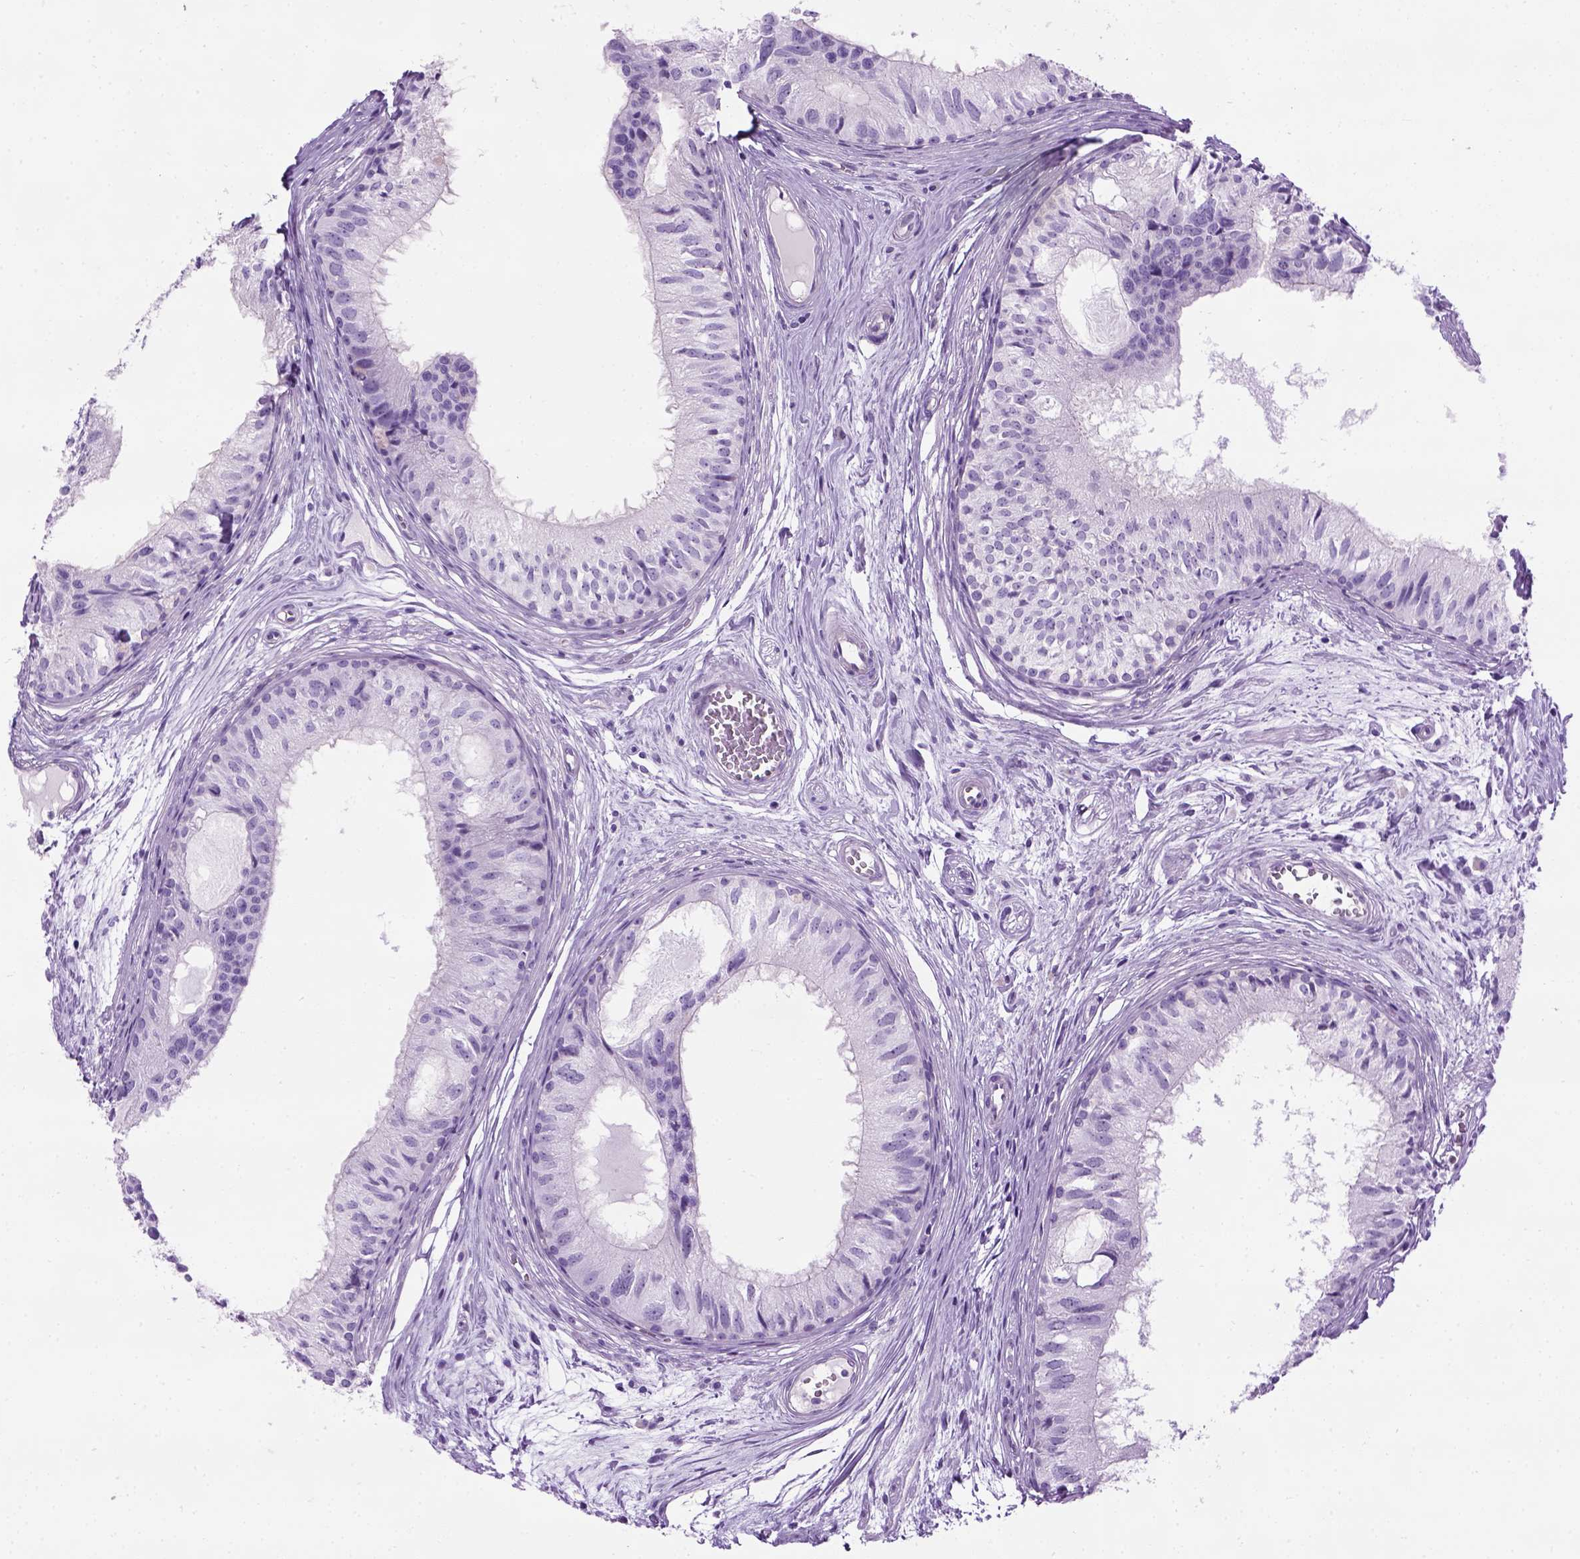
{"staining": {"intensity": "negative", "quantity": "none", "location": "none"}, "tissue": "epididymis", "cell_type": "Glandular cells", "image_type": "normal", "snomed": [{"axis": "morphology", "description": "Normal tissue, NOS"}, {"axis": "topography", "description": "Epididymis"}], "caption": "IHC of unremarkable human epididymis reveals no positivity in glandular cells.", "gene": "GABRB2", "patient": {"sex": "male", "age": 25}}